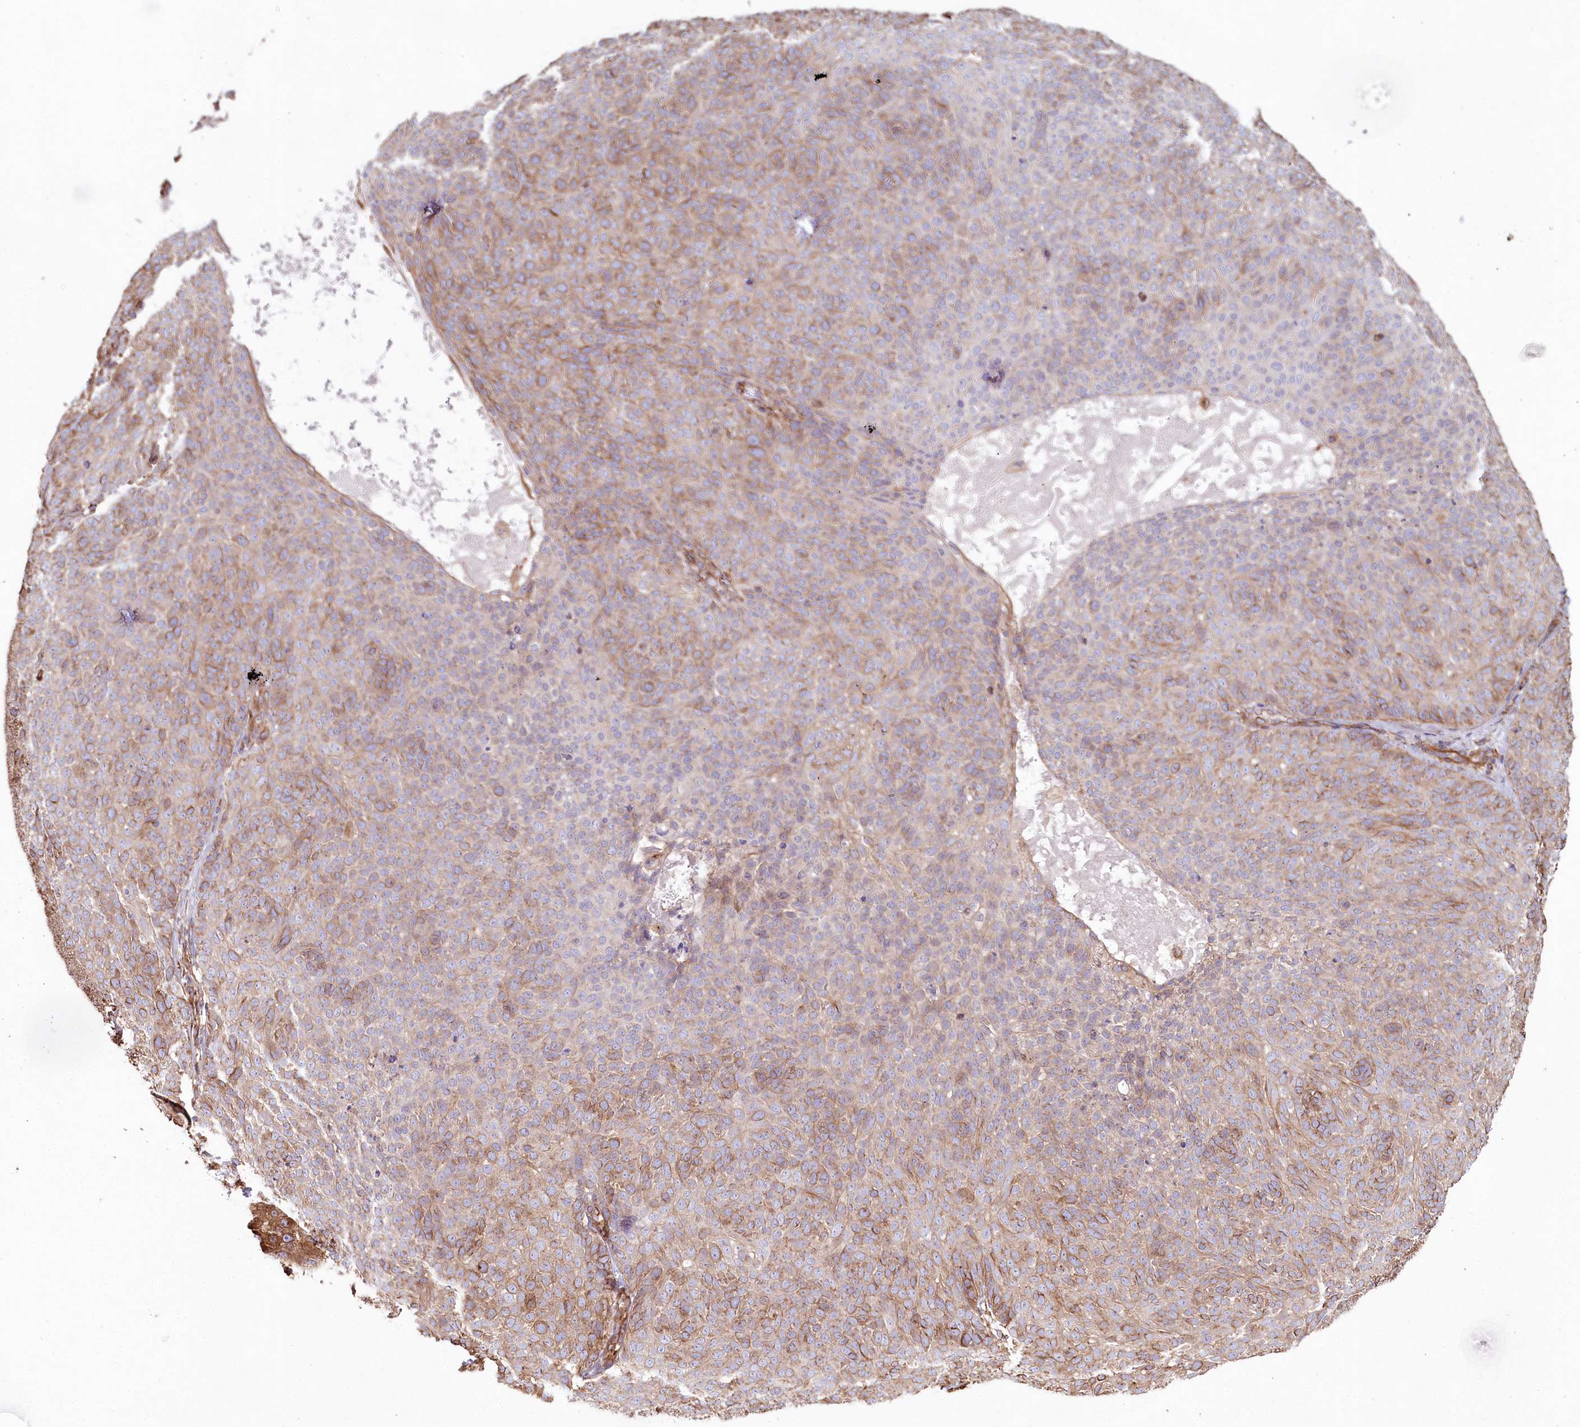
{"staining": {"intensity": "moderate", "quantity": "25%-75%", "location": "cytoplasmic/membranous"}, "tissue": "skin cancer", "cell_type": "Tumor cells", "image_type": "cancer", "snomed": [{"axis": "morphology", "description": "Basal cell carcinoma"}, {"axis": "topography", "description": "Skin"}], "caption": "Human basal cell carcinoma (skin) stained with a brown dye displays moderate cytoplasmic/membranous positive expression in approximately 25%-75% of tumor cells.", "gene": "SUMF1", "patient": {"sex": "male", "age": 85}}